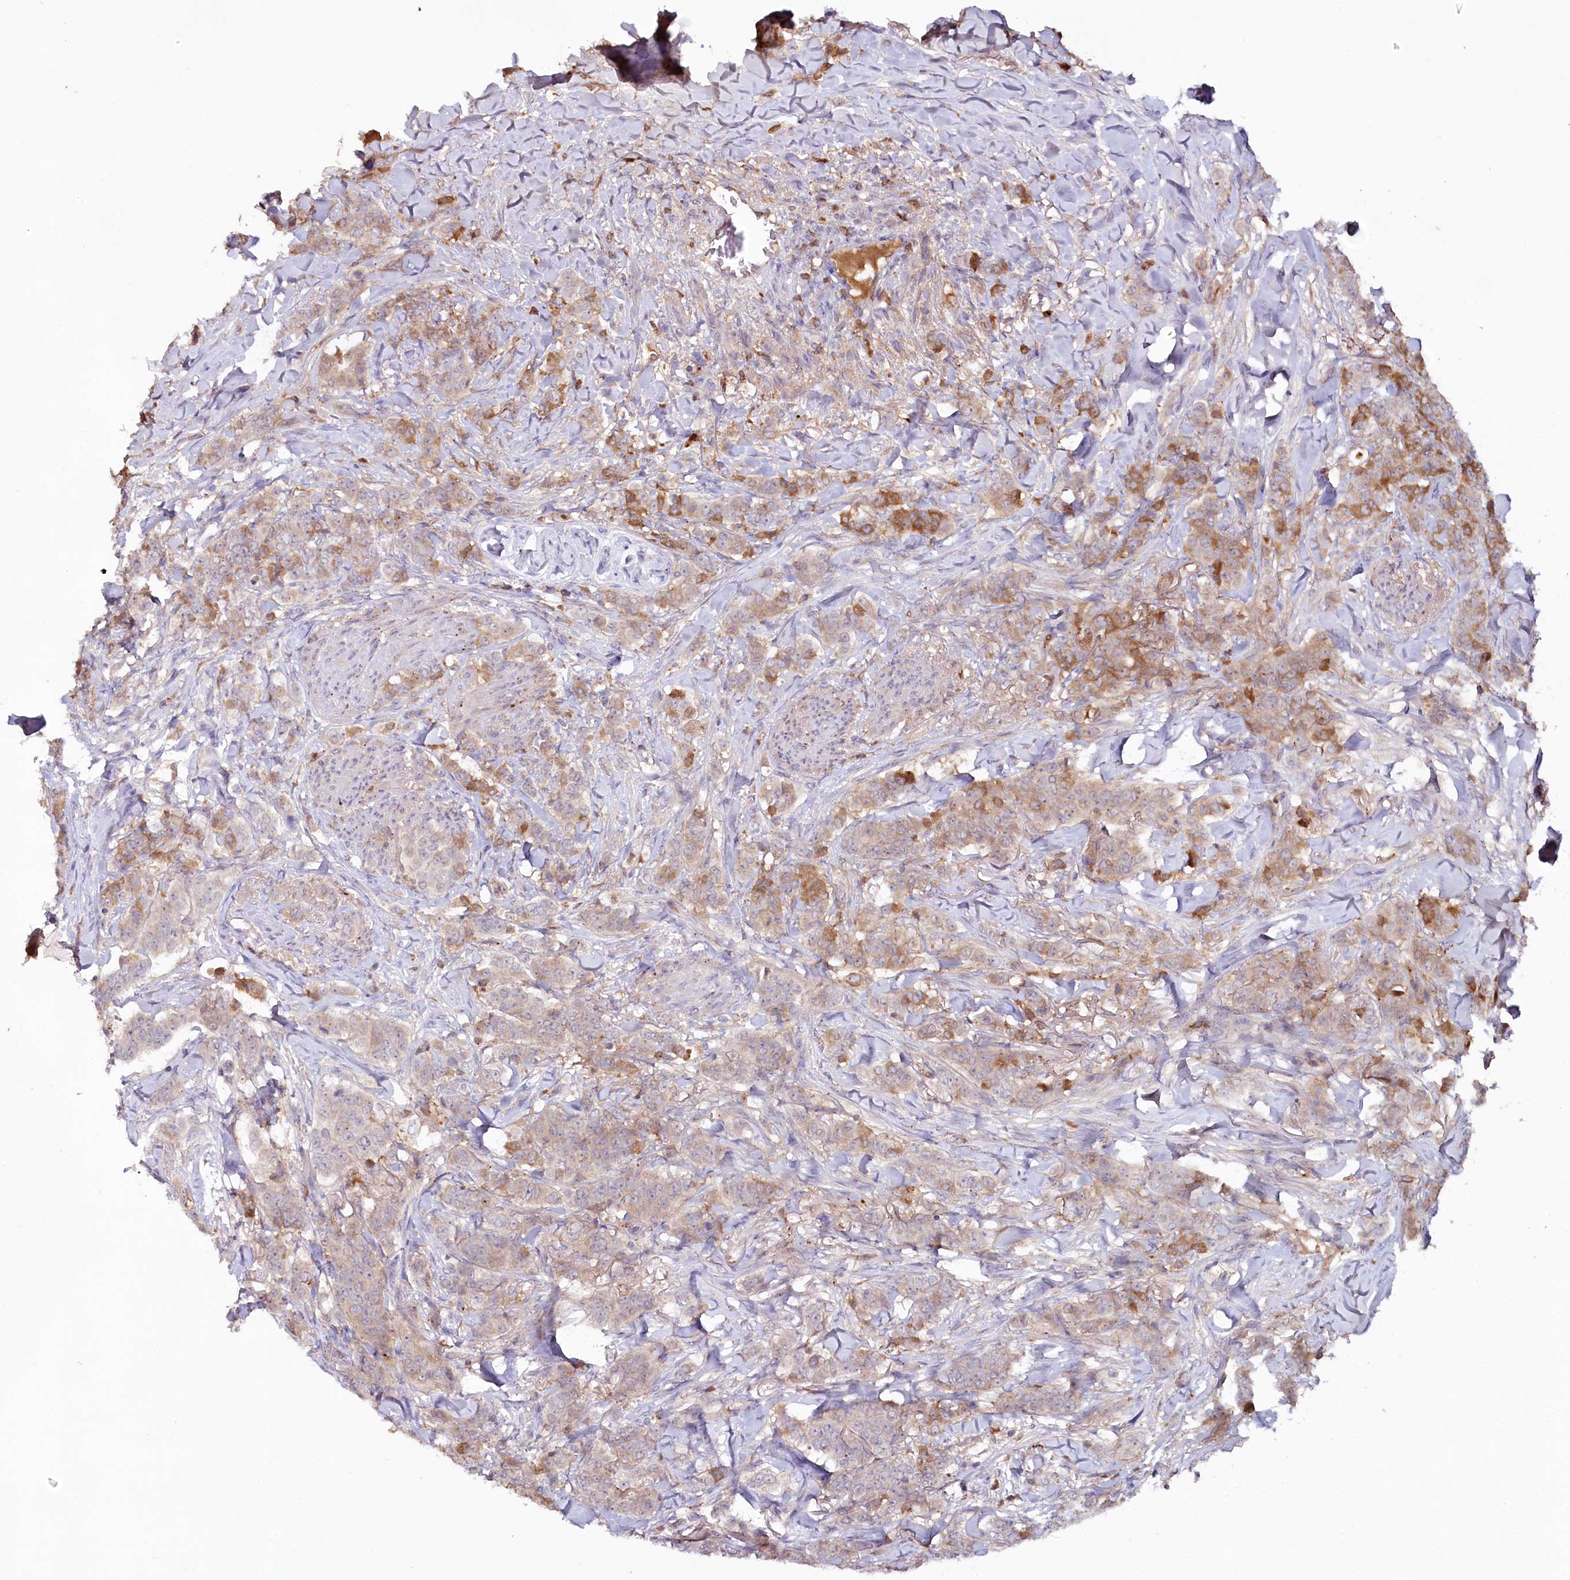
{"staining": {"intensity": "moderate", "quantity": "<25%", "location": "cytoplasmic/membranous"}, "tissue": "breast cancer", "cell_type": "Tumor cells", "image_type": "cancer", "snomed": [{"axis": "morphology", "description": "Duct carcinoma"}, {"axis": "topography", "description": "Breast"}], "caption": "Brown immunohistochemical staining in human breast cancer (invasive ductal carcinoma) exhibits moderate cytoplasmic/membranous staining in approximately <25% of tumor cells. The staining was performed using DAB (3,3'-diaminobenzidine) to visualize the protein expression in brown, while the nuclei were stained in blue with hematoxylin (Magnification: 20x).", "gene": "PSAPL1", "patient": {"sex": "female", "age": 40}}